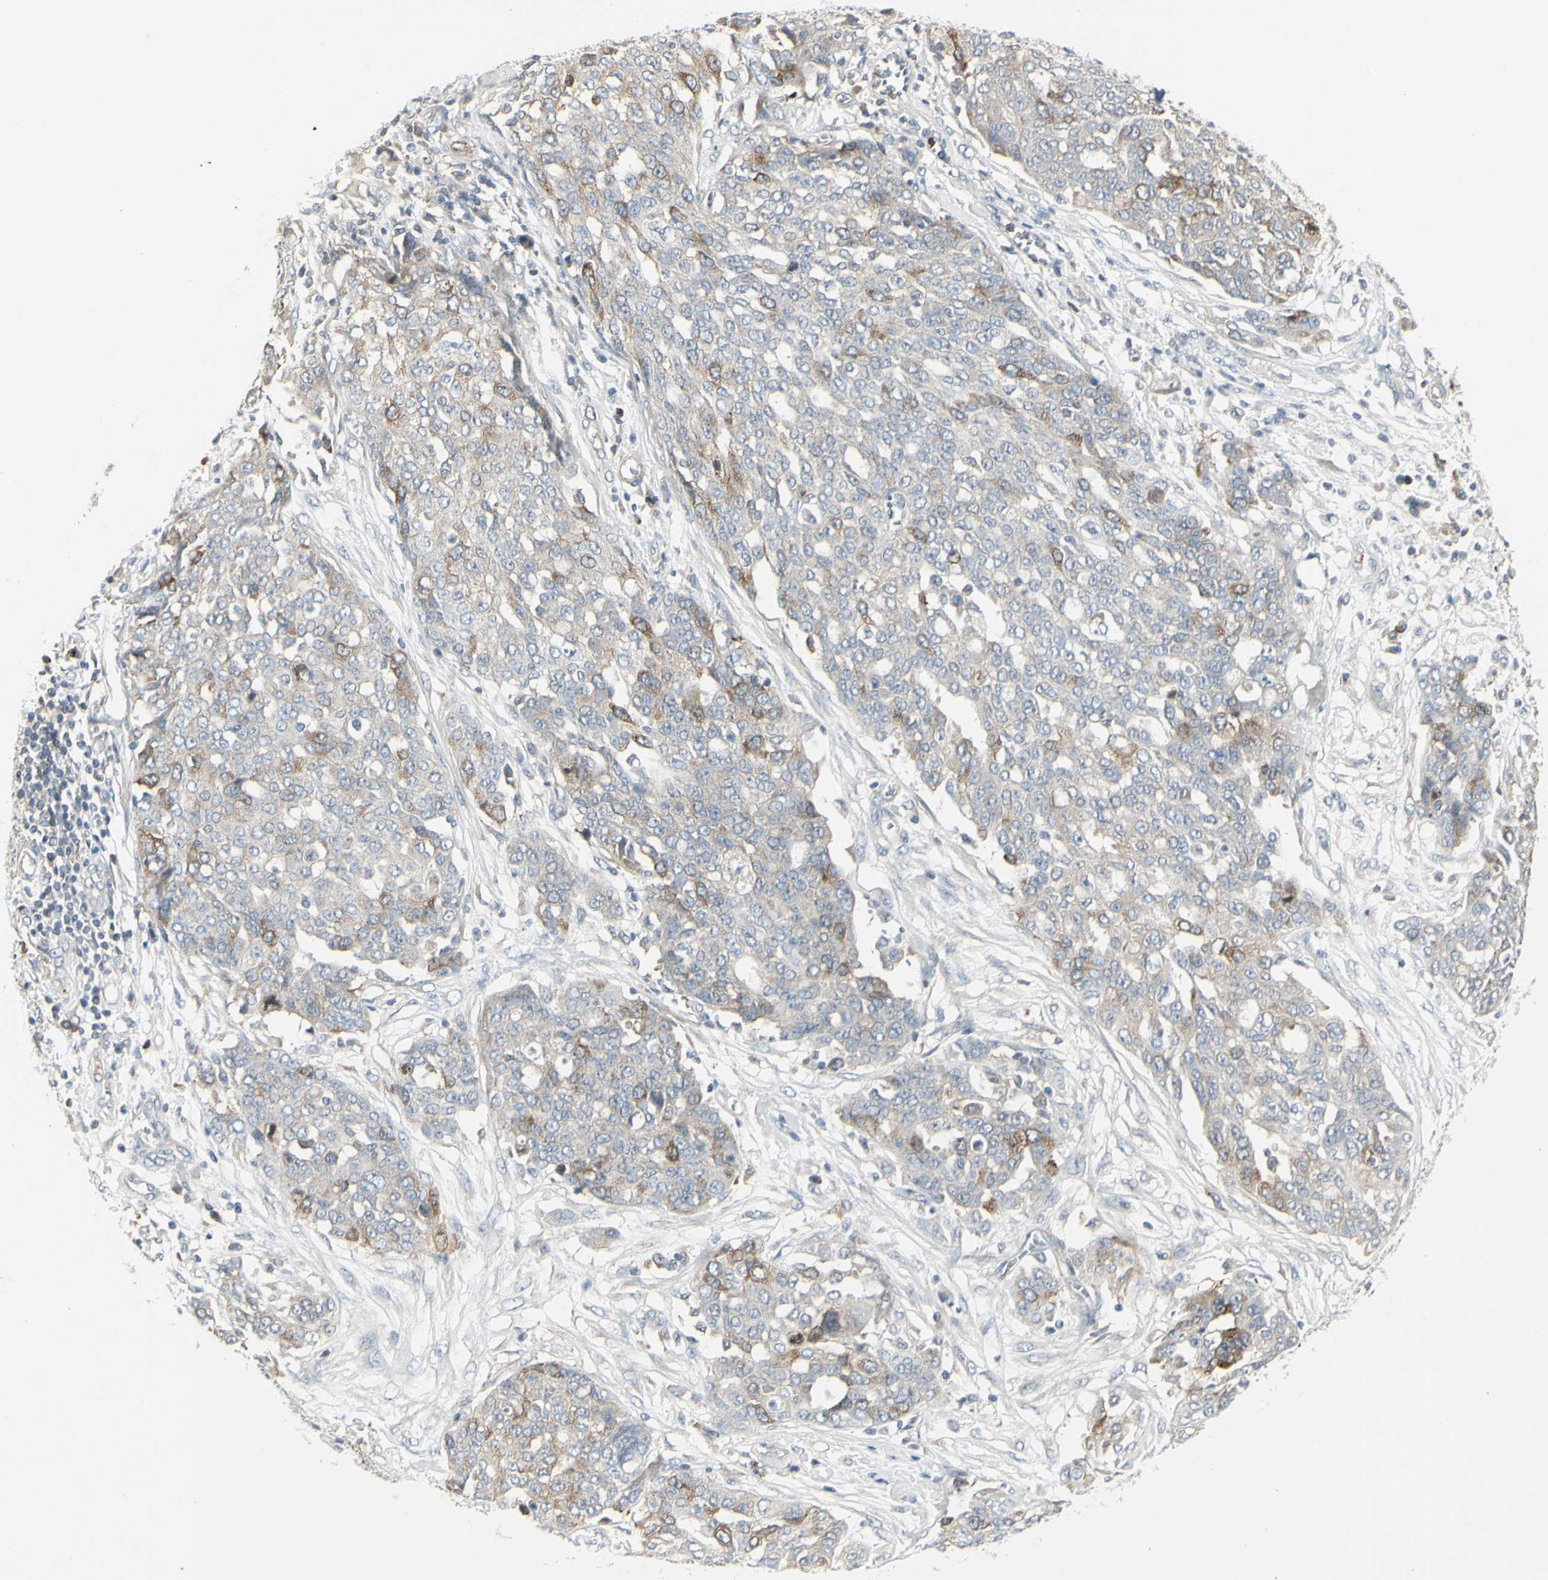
{"staining": {"intensity": "moderate", "quantity": "25%-75%", "location": "cytoplasmic/membranous"}, "tissue": "ovarian cancer", "cell_type": "Tumor cells", "image_type": "cancer", "snomed": [{"axis": "morphology", "description": "Cystadenocarcinoma, serous, NOS"}, {"axis": "topography", "description": "Soft tissue"}, {"axis": "topography", "description": "Ovary"}], "caption": "This histopathology image reveals immunohistochemistry staining of ovarian serous cystadenocarcinoma, with medium moderate cytoplasmic/membranous staining in approximately 25%-75% of tumor cells.", "gene": "CCNB2", "patient": {"sex": "female", "age": 57}}